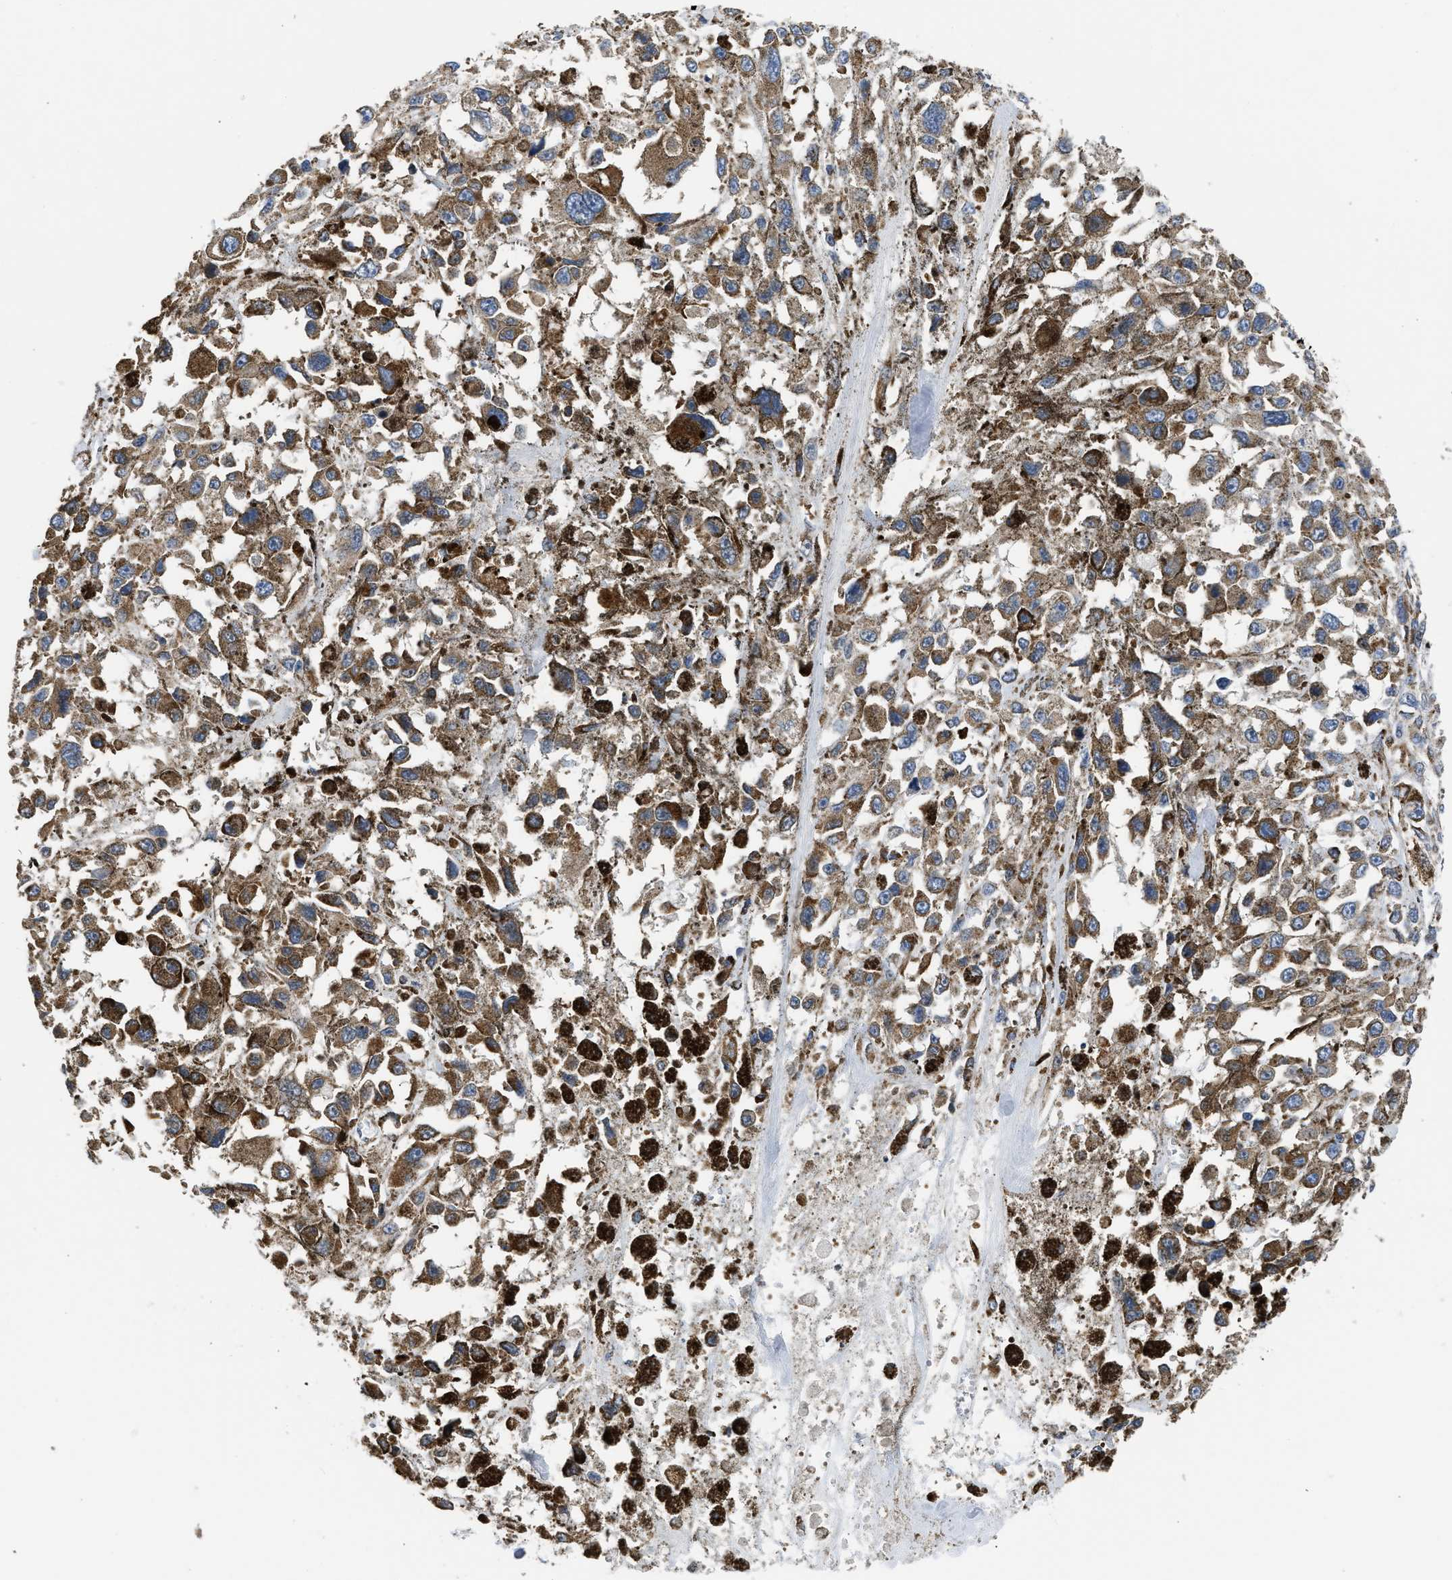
{"staining": {"intensity": "moderate", "quantity": ">75%", "location": "cytoplasmic/membranous"}, "tissue": "melanoma", "cell_type": "Tumor cells", "image_type": "cancer", "snomed": [{"axis": "morphology", "description": "Malignant melanoma, Metastatic site"}, {"axis": "topography", "description": "Lymph node"}], "caption": "High-power microscopy captured an IHC photomicrograph of malignant melanoma (metastatic site), revealing moderate cytoplasmic/membranous staining in about >75% of tumor cells.", "gene": "CYCS", "patient": {"sex": "male", "age": 59}}